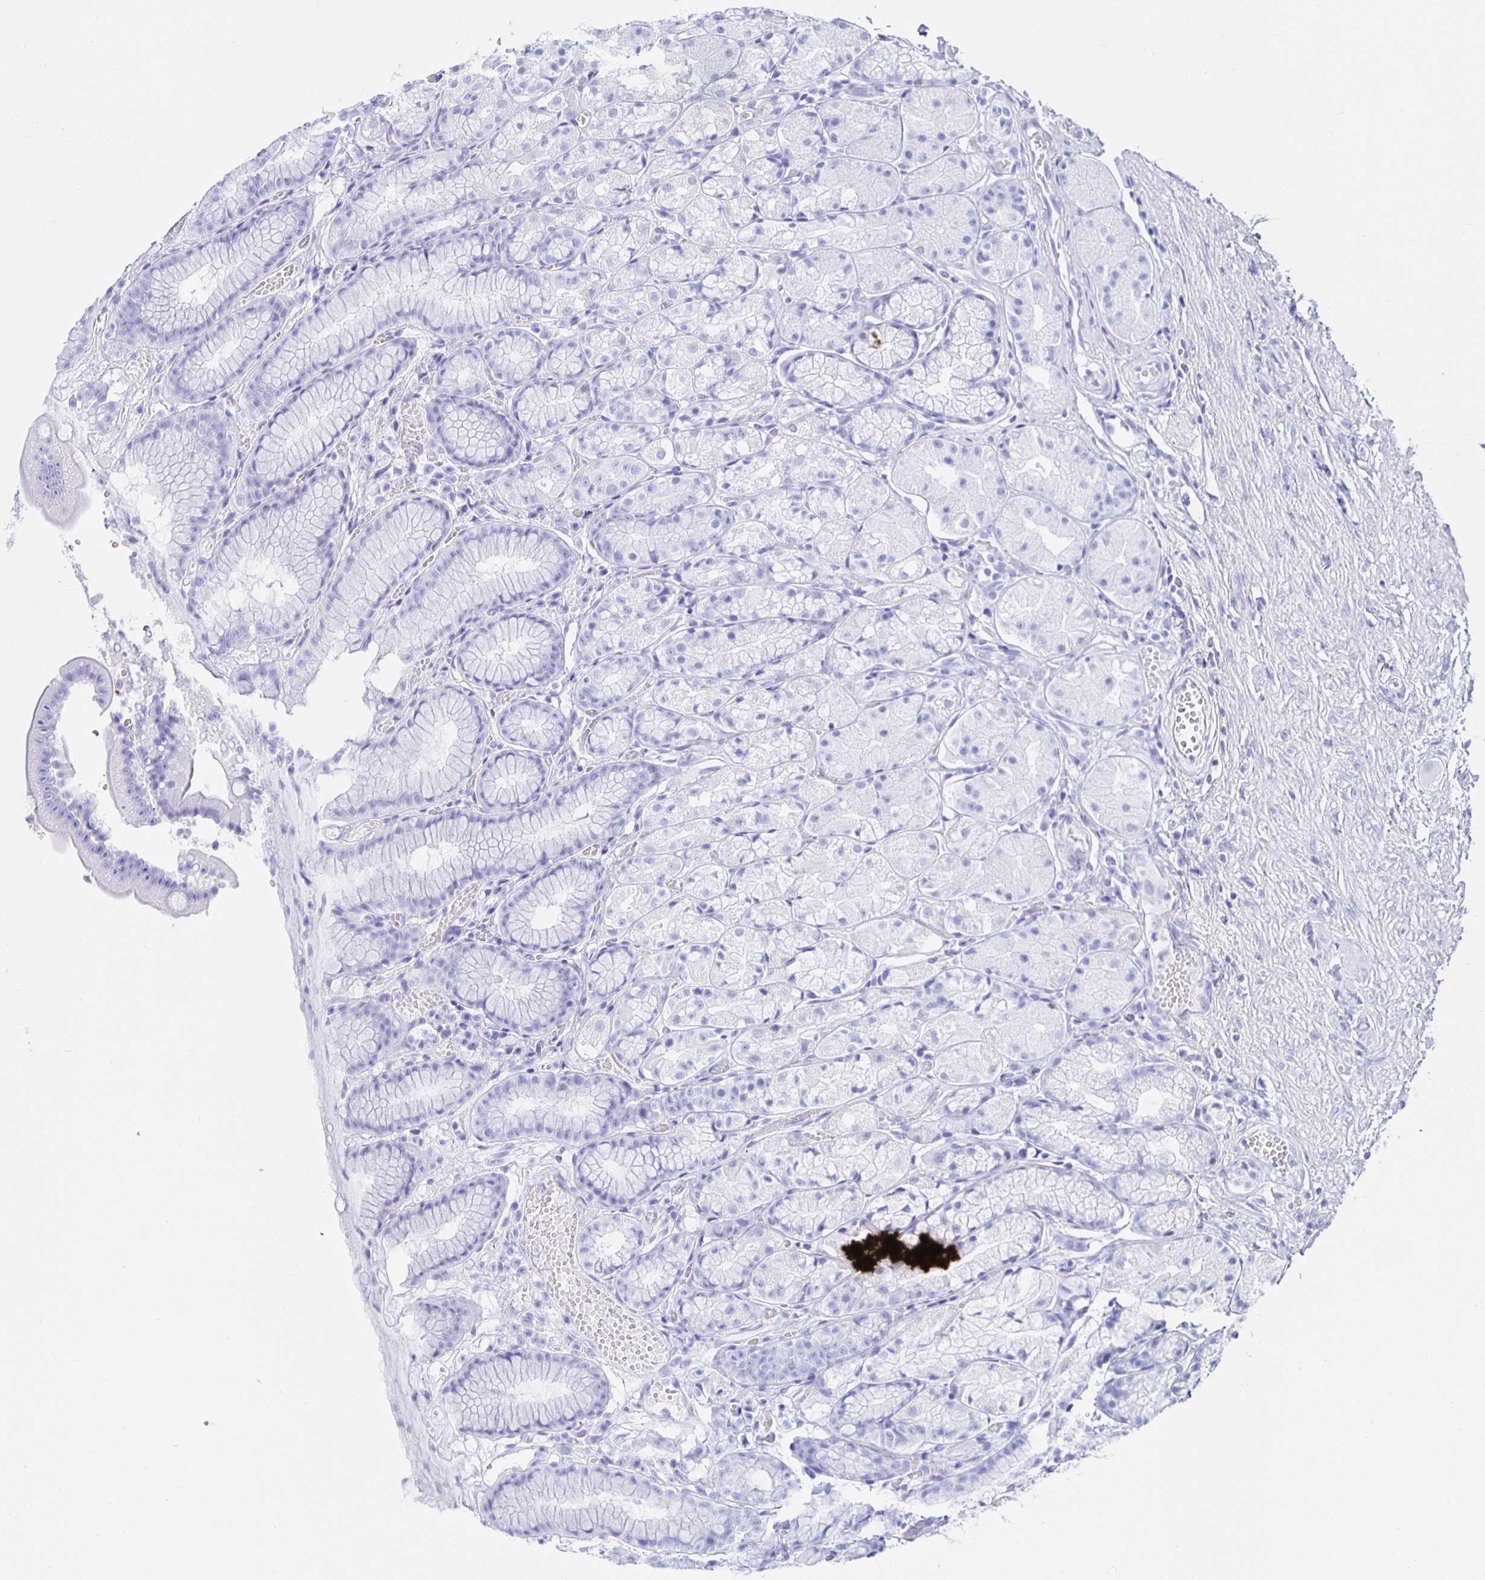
{"staining": {"intensity": "negative", "quantity": "none", "location": "none"}, "tissue": "stomach", "cell_type": "Glandular cells", "image_type": "normal", "snomed": [{"axis": "morphology", "description": "Normal tissue, NOS"}, {"axis": "topography", "description": "Stomach"}], "caption": "Unremarkable stomach was stained to show a protein in brown. There is no significant expression in glandular cells.", "gene": "HSPA4L", "patient": {"sex": "male", "age": 70}}